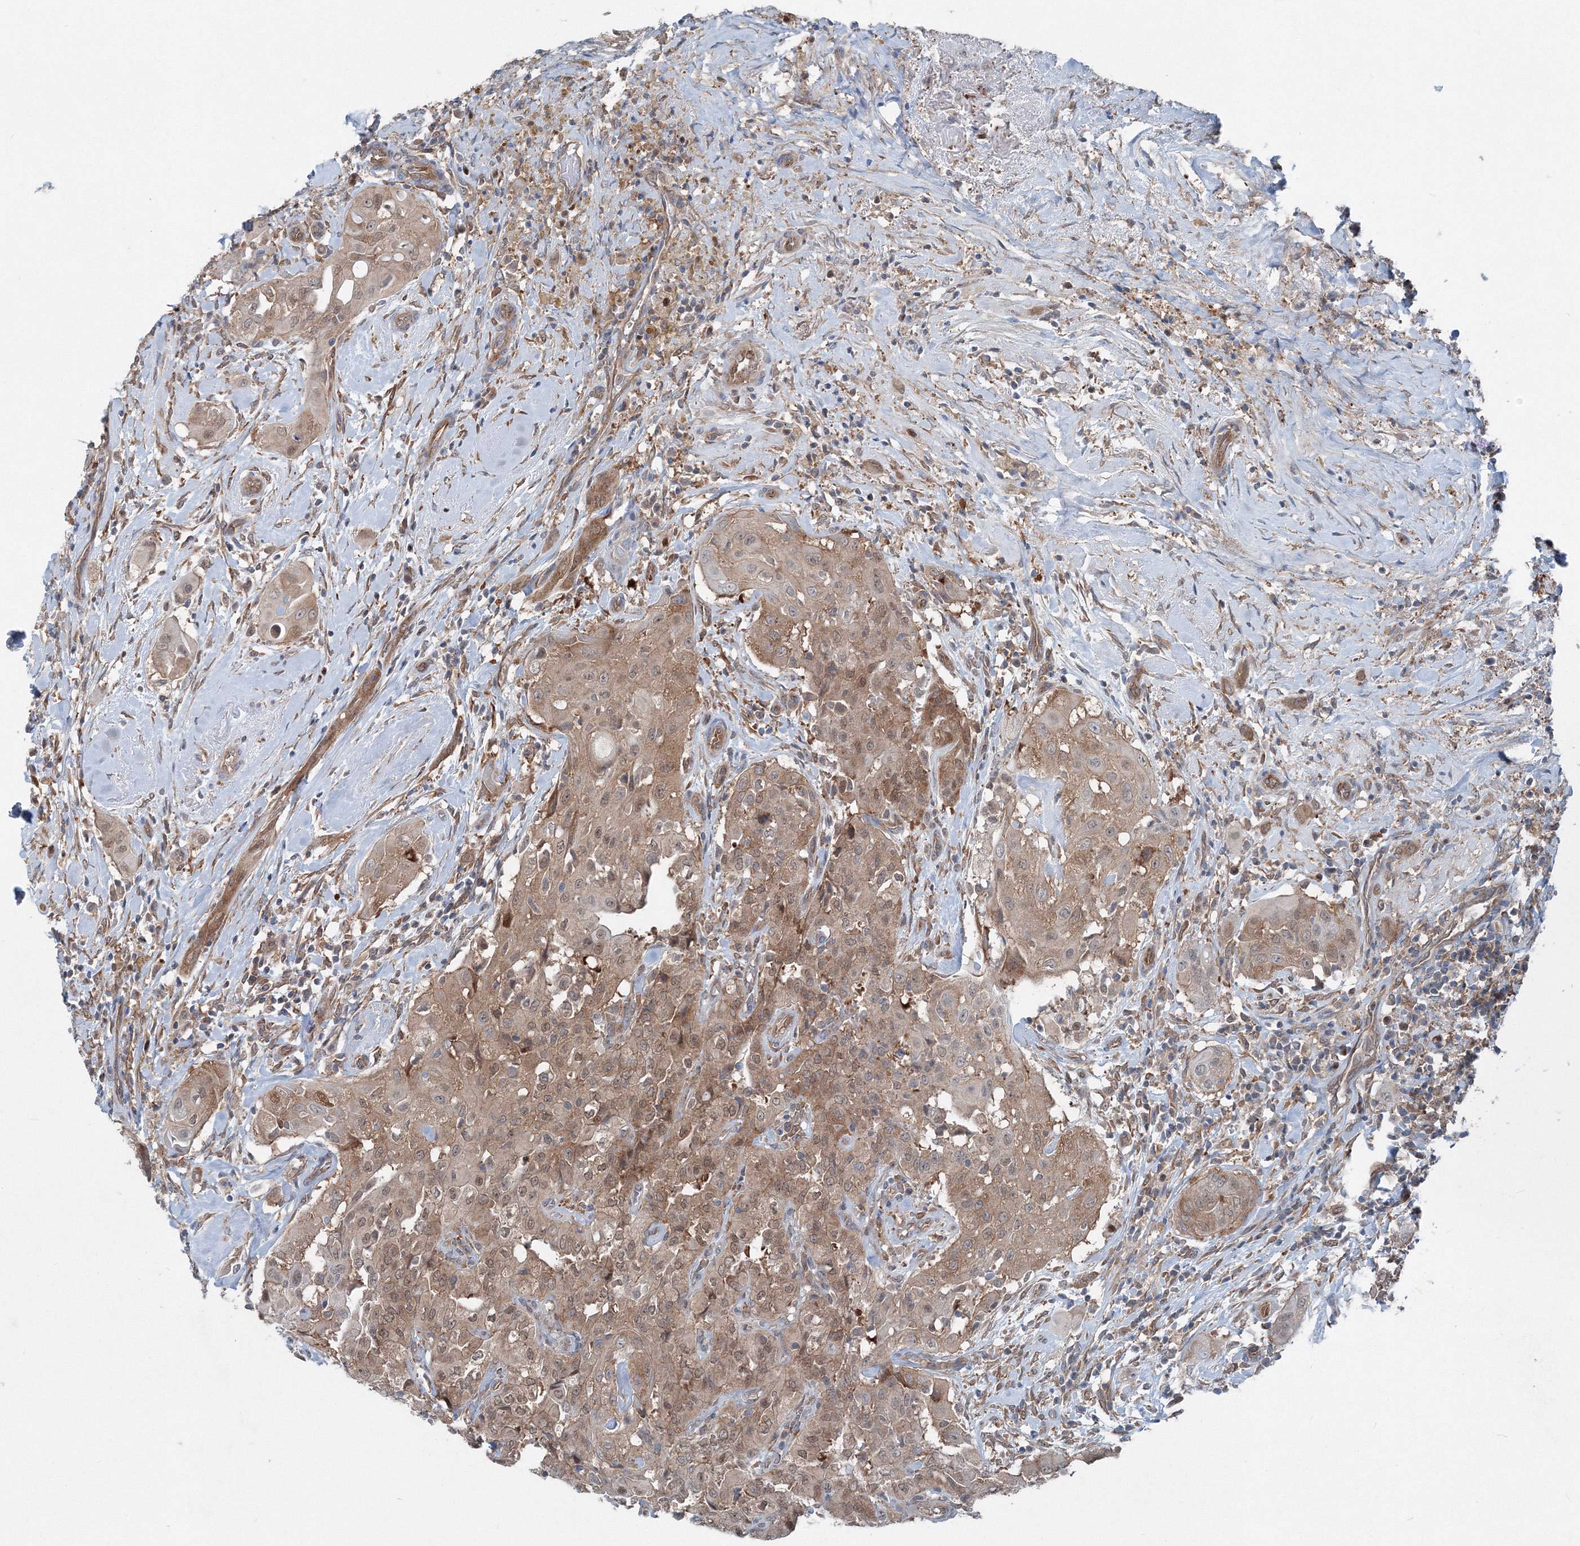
{"staining": {"intensity": "moderate", "quantity": ">75%", "location": "cytoplasmic/membranous,nuclear"}, "tissue": "thyroid cancer", "cell_type": "Tumor cells", "image_type": "cancer", "snomed": [{"axis": "morphology", "description": "Papillary adenocarcinoma, NOS"}, {"axis": "topography", "description": "Thyroid gland"}], "caption": "There is medium levels of moderate cytoplasmic/membranous and nuclear expression in tumor cells of thyroid cancer, as demonstrated by immunohistochemical staining (brown color).", "gene": "TPRKB", "patient": {"sex": "female", "age": 59}}